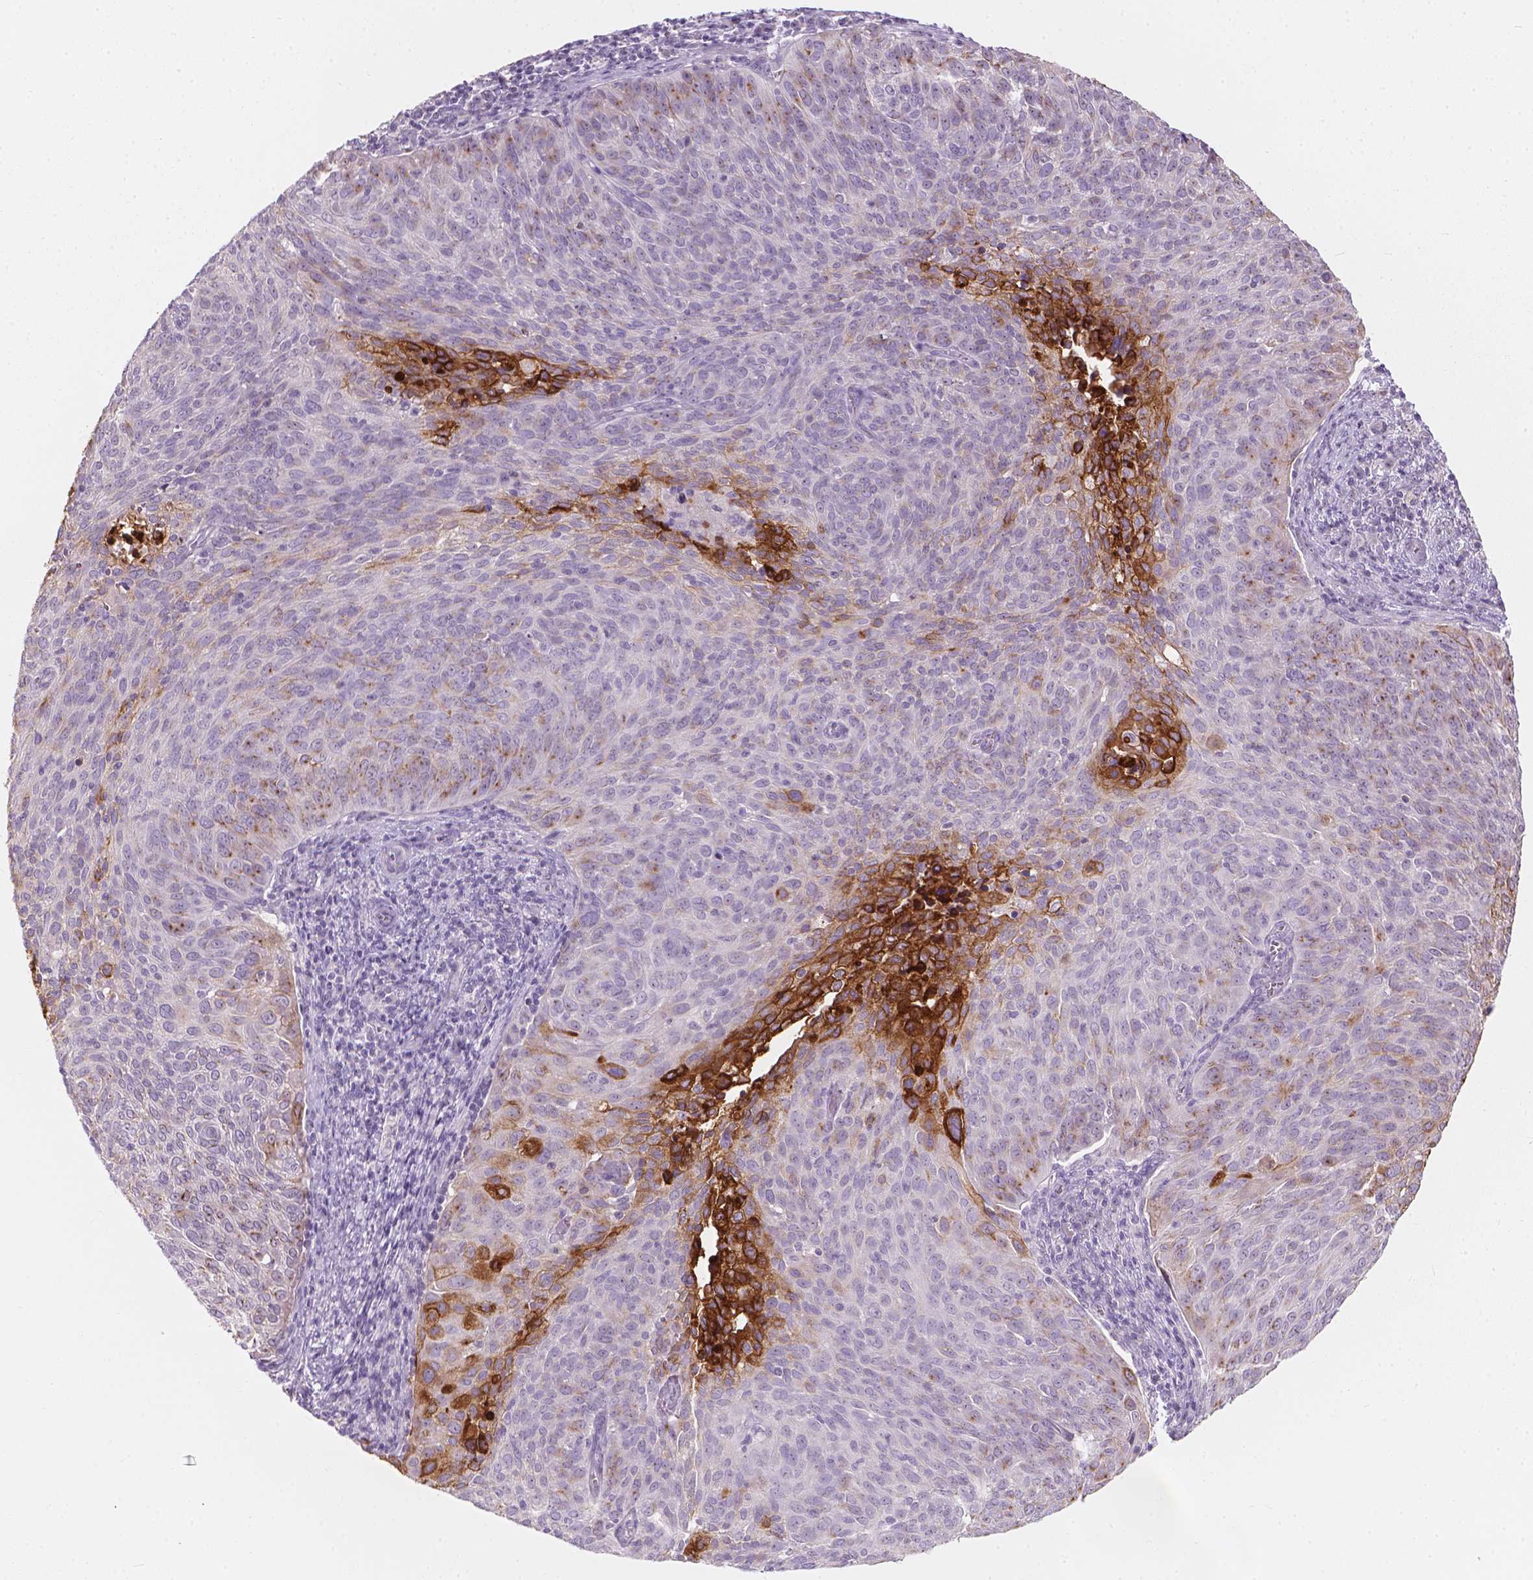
{"staining": {"intensity": "strong", "quantity": "<25%", "location": "cytoplasmic/membranous"}, "tissue": "cervical cancer", "cell_type": "Tumor cells", "image_type": "cancer", "snomed": [{"axis": "morphology", "description": "Squamous cell carcinoma, NOS"}, {"axis": "topography", "description": "Cervix"}], "caption": "Squamous cell carcinoma (cervical) tissue reveals strong cytoplasmic/membranous staining in approximately <25% of tumor cells, visualized by immunohistochemistry. The staining is performed using DAB (3,3'-diaminobenzidine) brown chromogen to label protein expression. The nuclei are counter-stained blue using hematoxylin.", "gene": "GPRC5A", "patient": {"sex": "female", "age": 39}}